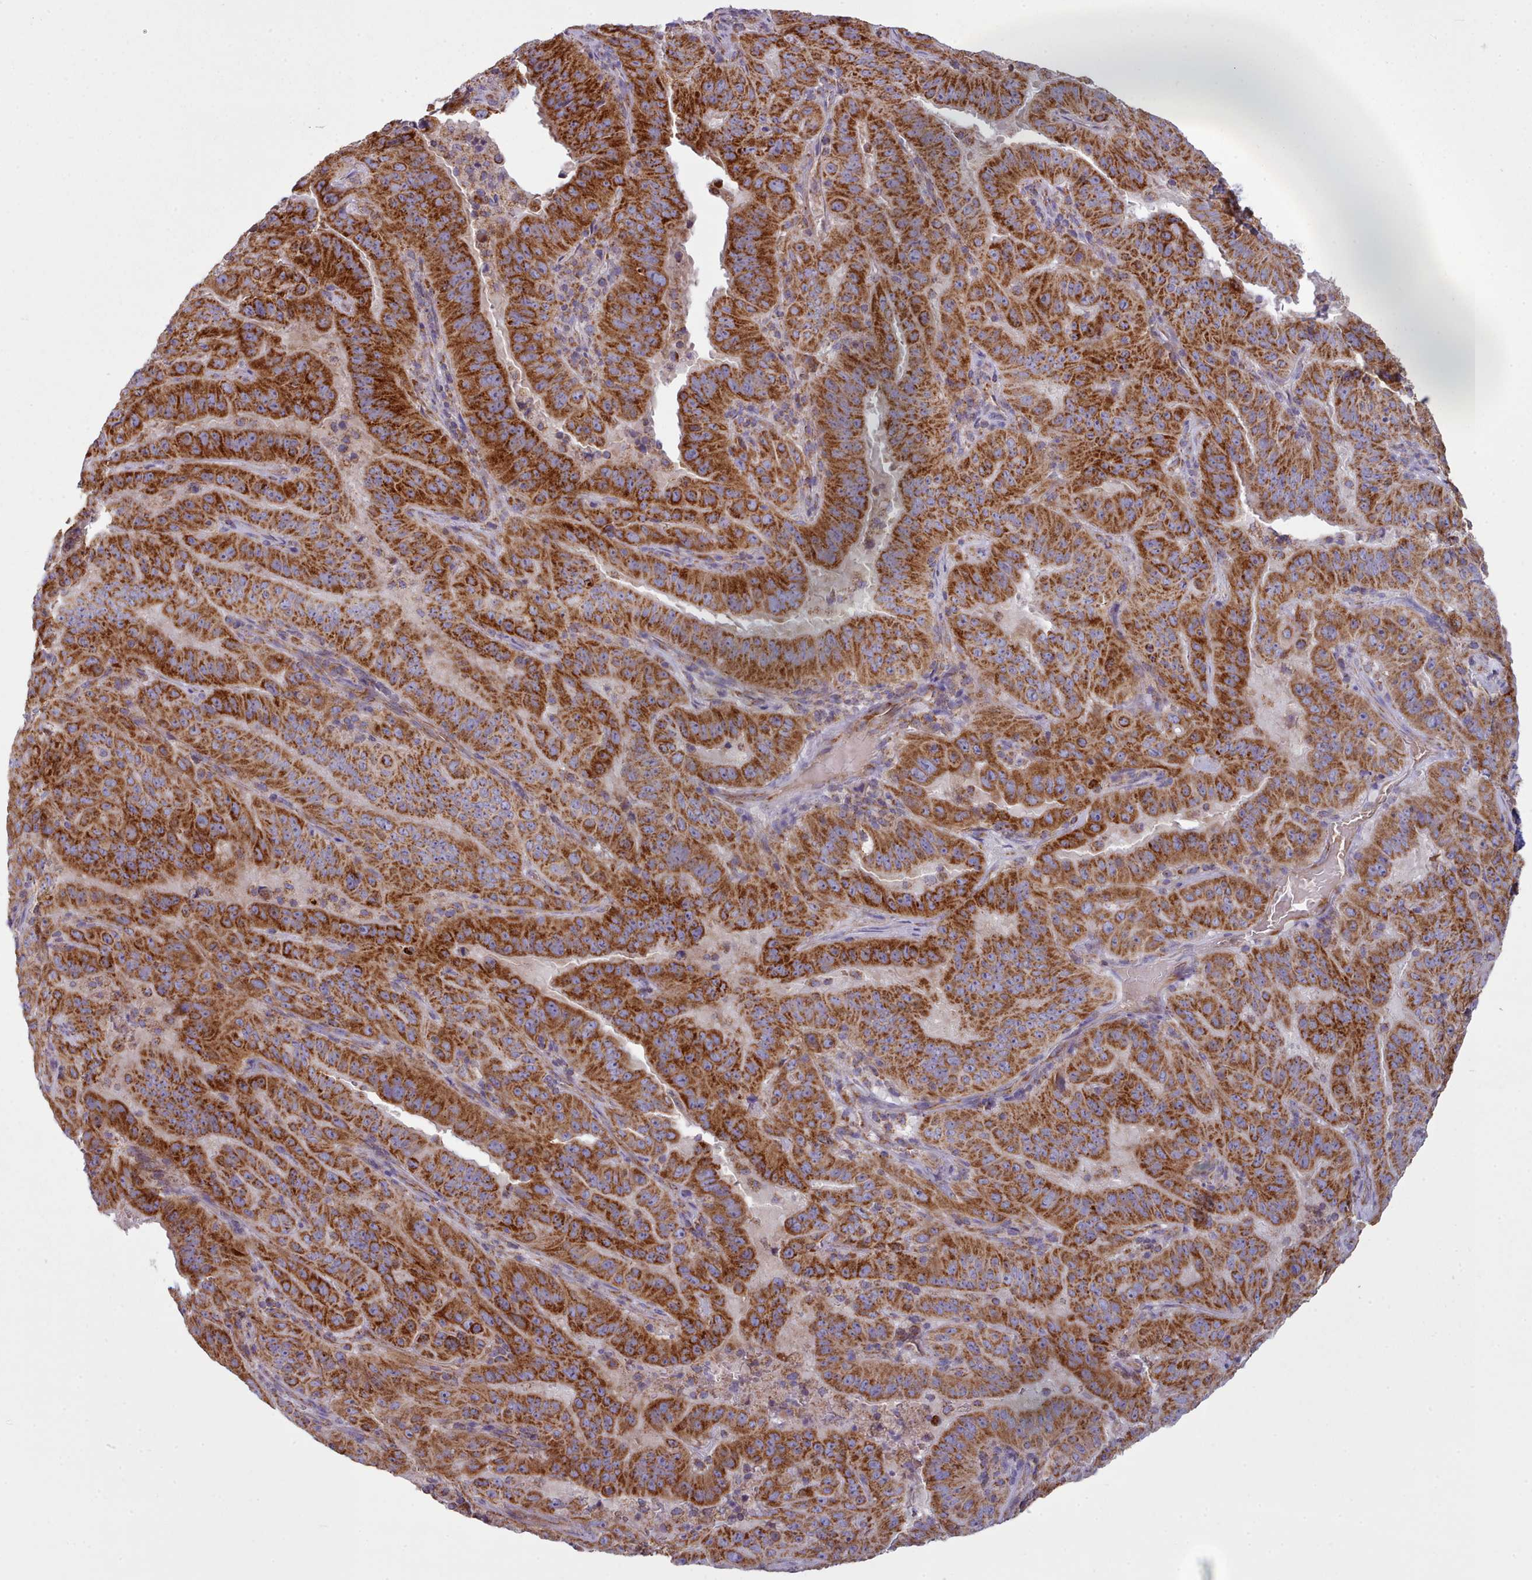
{"staining": {"intensity": "strong", "quantity": ">75%", "location": "cytoplasmic/membranous"}, "tissue": "pancreatic cancer", "cell_type": "Tumor cells", "image_type": "cancer", "snomed": [{"axis": "morphology", "description": "Adenocarcinoma, NOS"}, {"axis": "topography", "description": "Pancreas"}], "caption": "Immunohistochemical staining of adenocarcinoma (pancreatic) reveals high levels of strong cytoplasmic/membranous staining in about >75% of tumor cells.", "gene": "SRP54", "patient": {"sex": "male", "age": 63}}